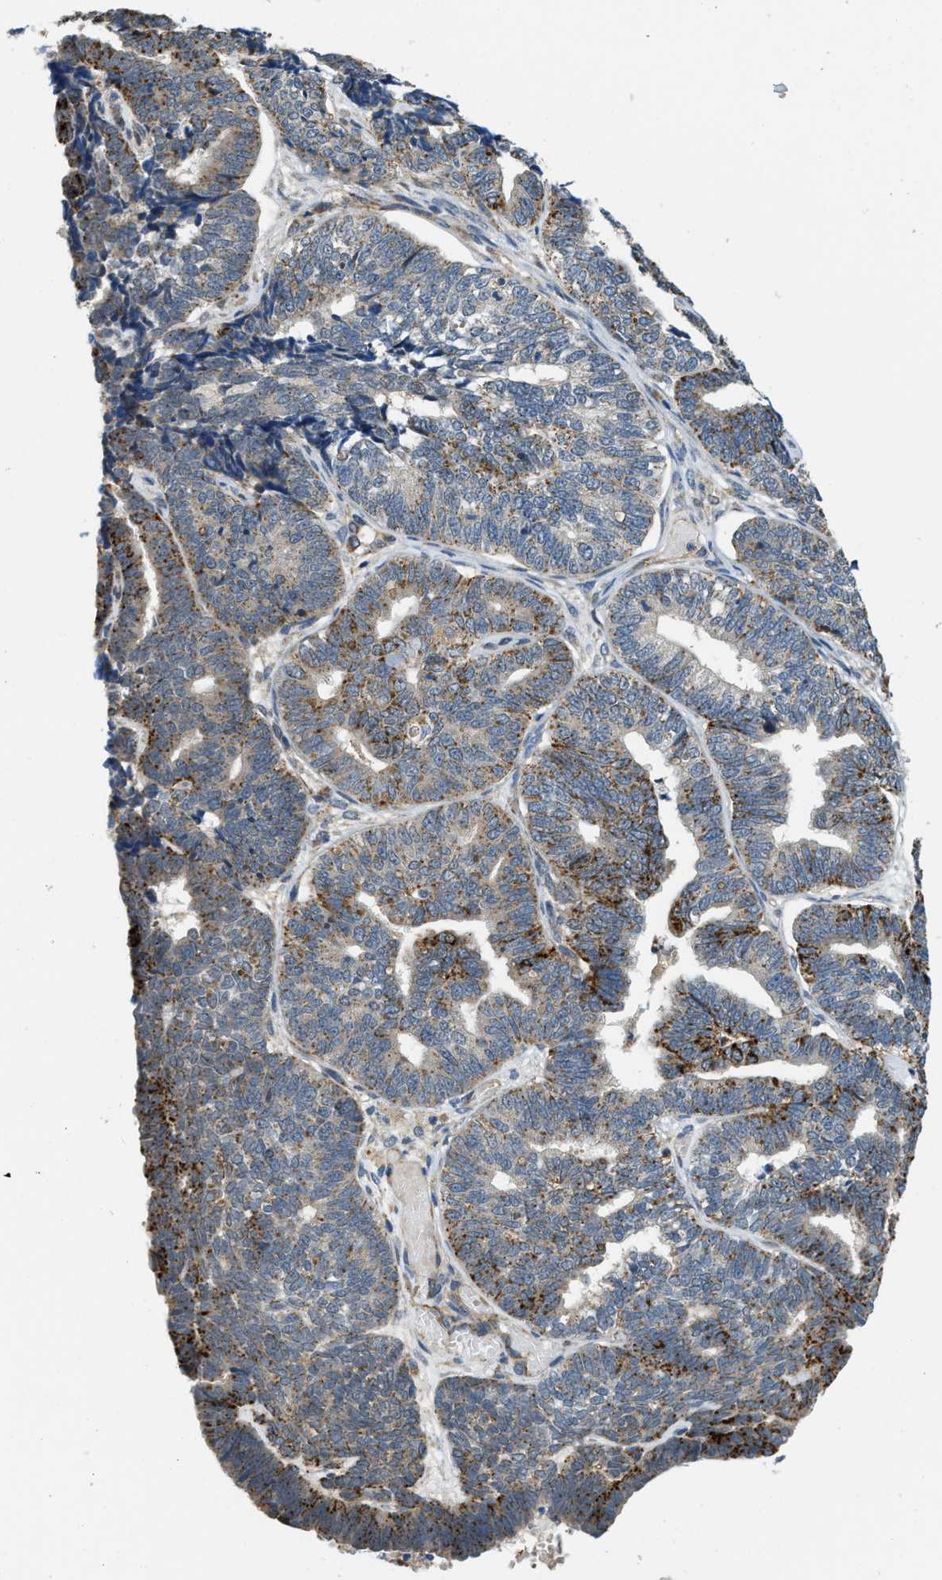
{"staining": {"intensity": "moderate", "quantity": "25%-75%", "location": "cytoplasmic/membranous"}, "tissue": "endometrial cancer", "cell_type": "Tumor cells", "image_type": "cancer", "snomed": [{"axis": "morphology", "description": "Adenocarcinoma, NOS"}, {"axis": "topography", "description": "Endometrium"}], "caption": "The histopathology image demonstrates immunohistochemical staining of endometrial cancer. There is moderate cytoplasmic/membranous positivity is present in approximately 25%-75% of tumor cells.", "gene": "STARD3NL", "patient": {"sex": "female", "age": 70}}